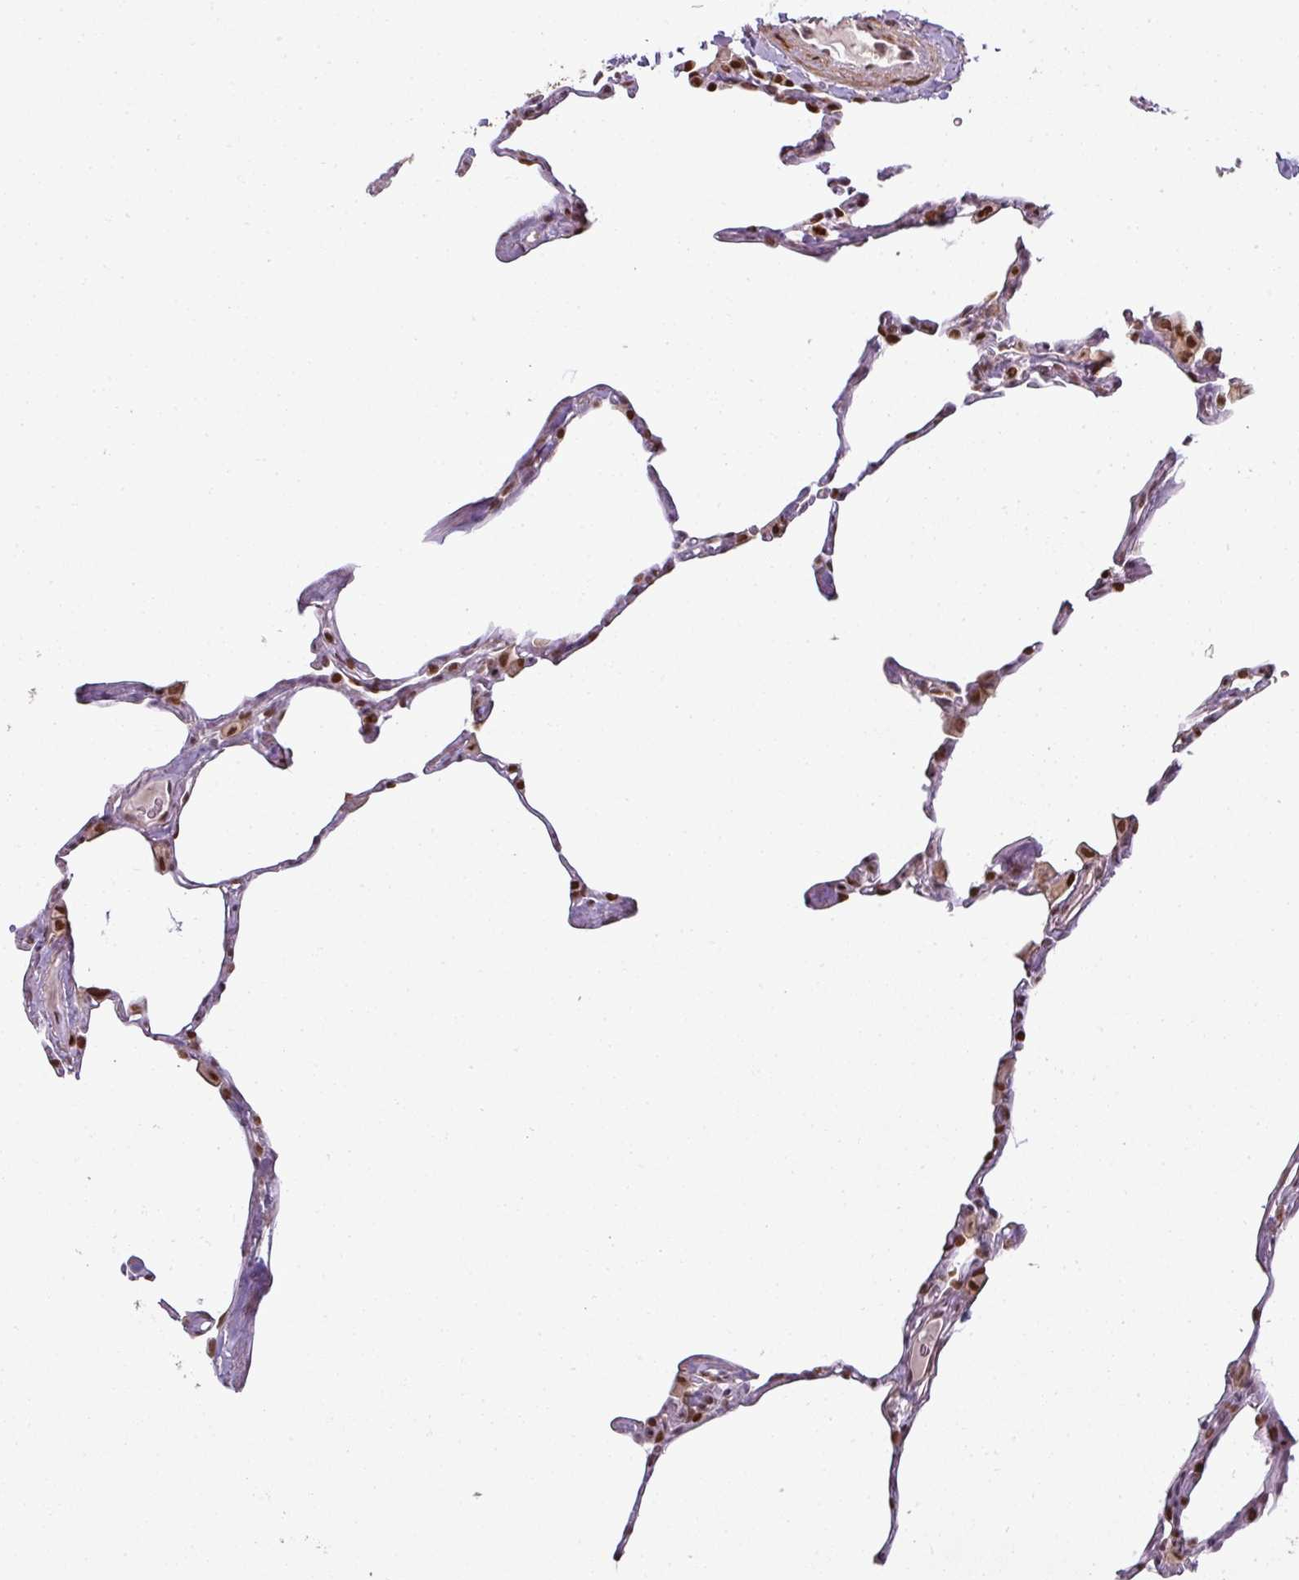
{"staining": {"intensity": "moderate", "quantity": "25%-75%", "location": "nuclear"}, "tissue": "lung", "cell_type": "Alveolar cells", "image_type": "normal", "snomed": [{"axis": "morphology", "description": "Normal tissue, NOS"}, {"axis": "topography", "description": "Lung"}], "caption": "This photomicrograph demonstrates benign lung stained with IHC to label a protein in brown. The nuclear of alveolar cells show moderate positivity for the protein. Nuclei are counter-stained blue.", "gene": "GPRIN2", "patient": {"sex": "male", "age": 65}}